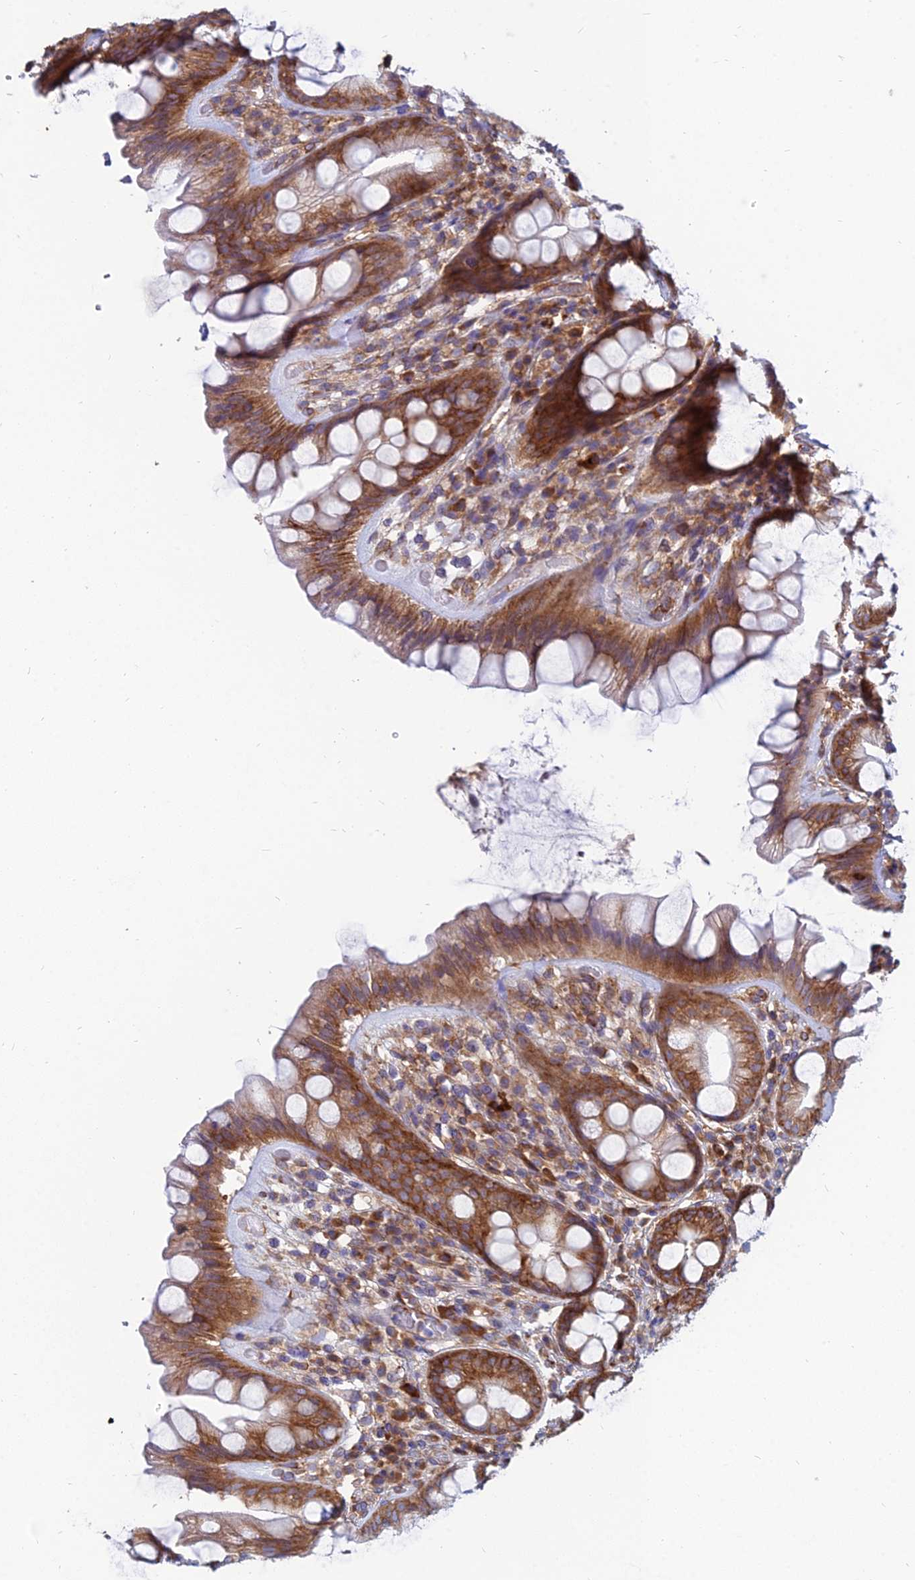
{"staining": {"intensity": "strong", "quantity": ">75%", "location": "cytoplasmic/membranous"}, "tissue": "rectum", "cell_type": "Glandular cells", "image_type": "normal", "snomed": [{"axis": "morphology", "description": "Normal tissue, NOS"}, {"axis": "topography", "description": "Rectum"}], "caption": "Immunohistochemical staining of benign human rectum demonstrates high levels of strong cytoplasmic/membranous positivity in about >75% of glandular cells.", "gene": "TXLNA", "patient": {"sex": "male", "age": 74}}